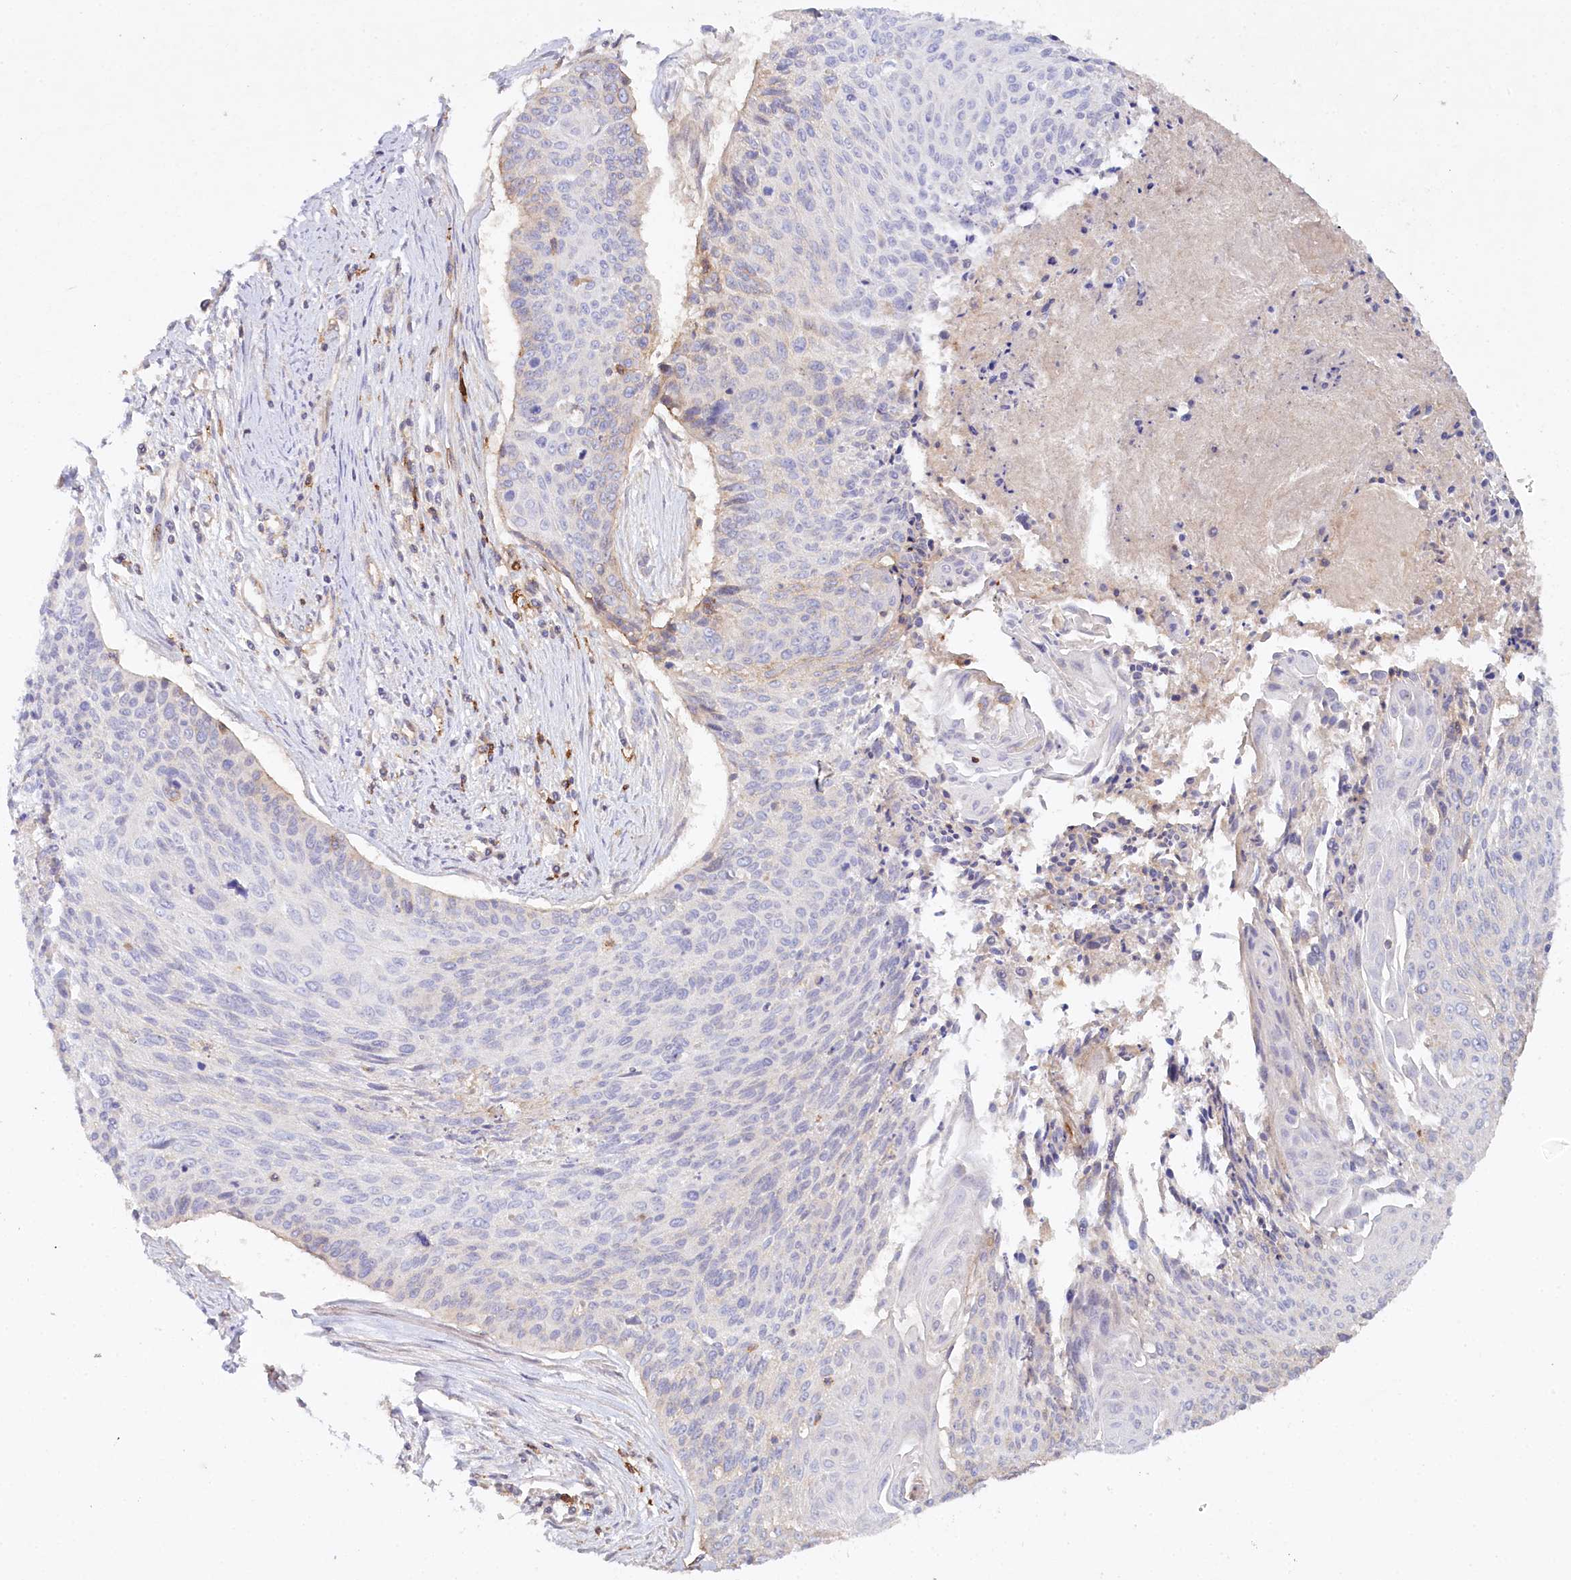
{"staining": {"intensity": "negative", "quantity": "none", "location": "none"}, "tissue": "cervical cancer", "cell_type": "Tumor cells", "image_type": "cancer", "snomed": [{"axis": "morphology", "description": "Squamous cell carcinoma, NOS"}, {"axis": "topography", "description": "Cervix"}], "caption": "Immunohistochemical staining of cervical cancer (squamous cell carcinoma) demonstrates no significant staining in tumor cells.", "gene": "RBP5", "patient": {"sex": "female", "age": 55}}